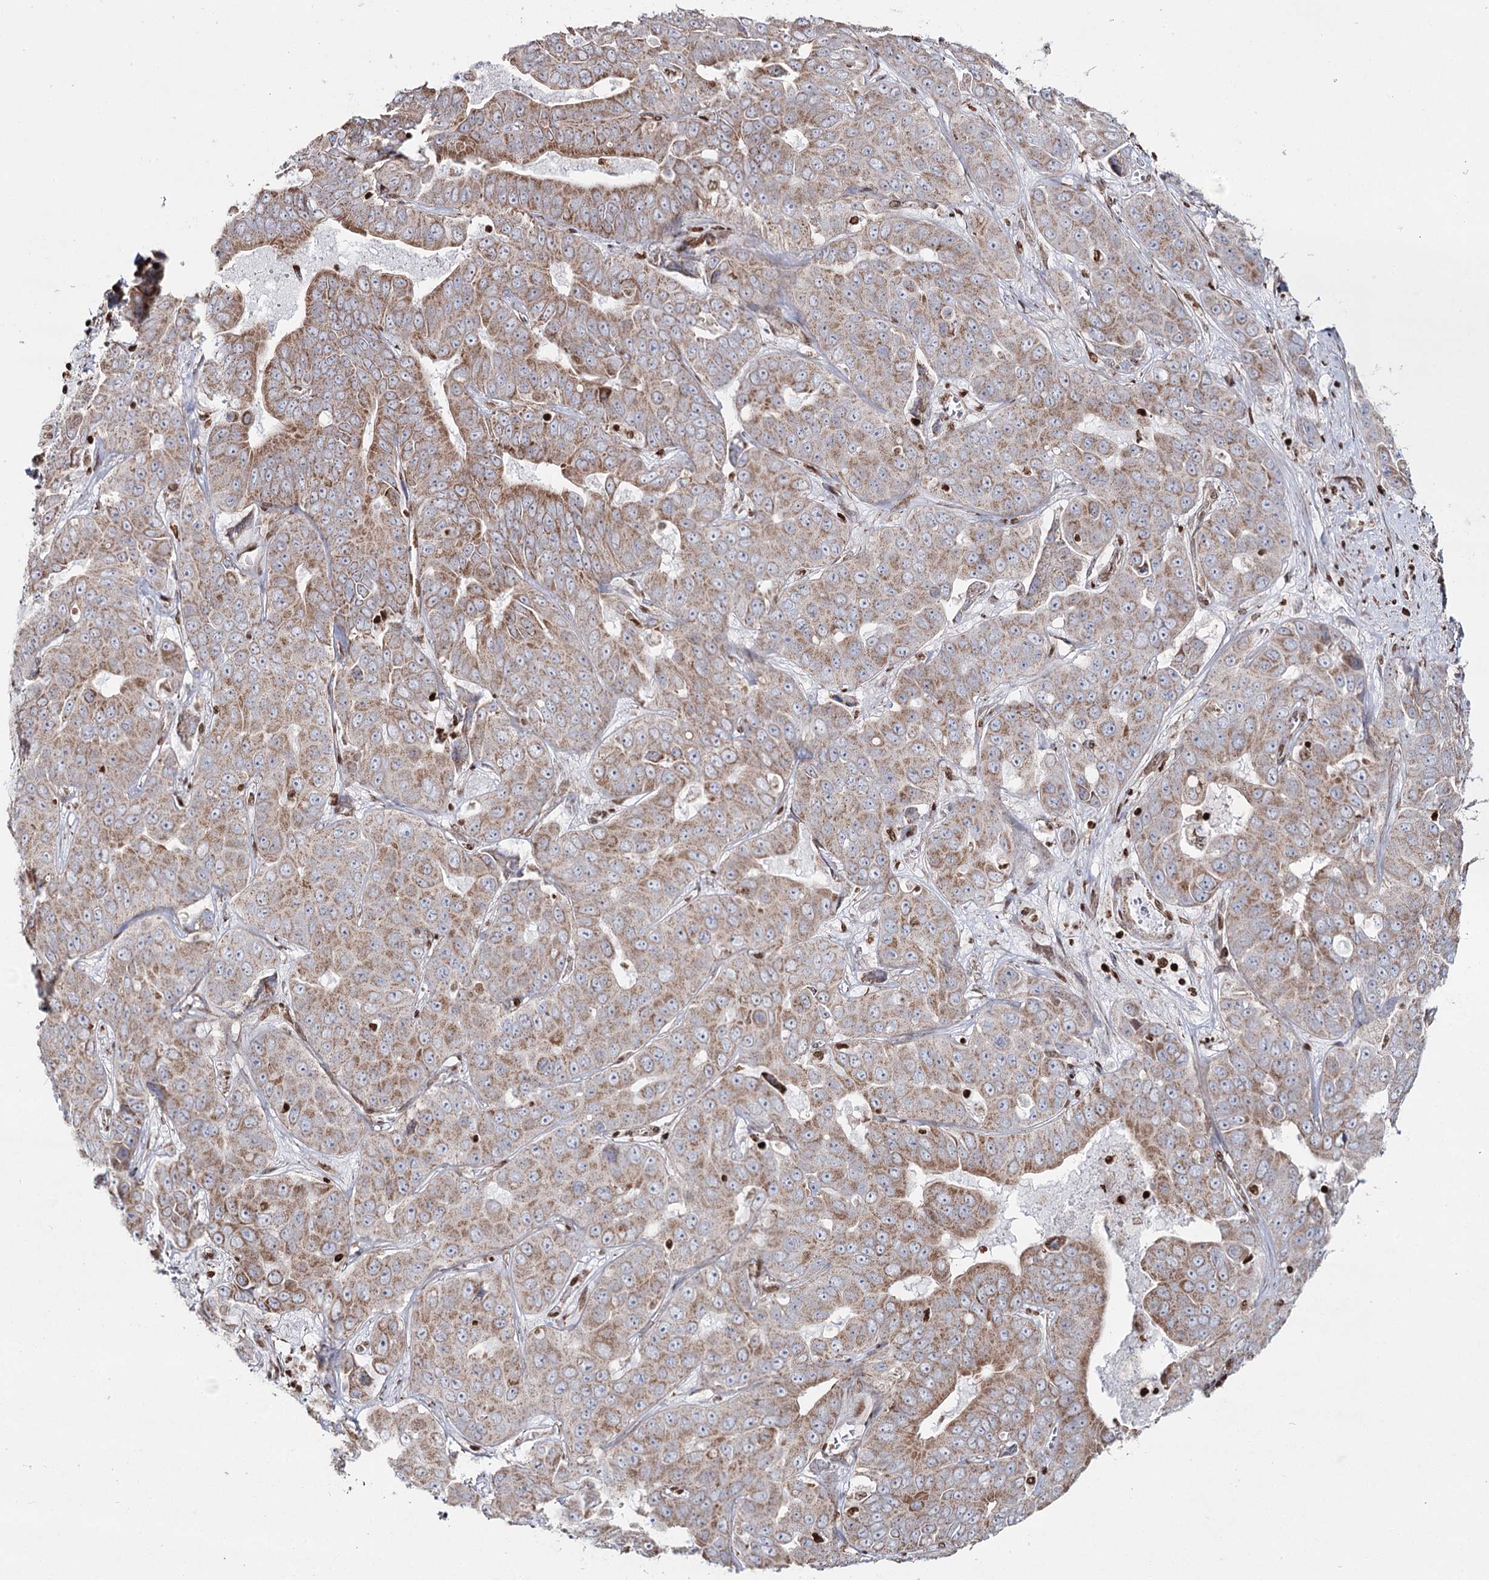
{"staining": {"intensity": "moderate", "quantity": ">75%", "location": "cytoplasmic/membranous"}, "tissue": "liver cancer", "cell_type": "Tumor cells", "image_type": "cancer", "snomed": [{"axis": "morphology", "description": "Cholangiocarcinoma"}, {"axis": "topography", "description": "Liver"}], "caption": "Tumor cells display moderate cytoplasmic/membranous staining in approximately >75% of cells in liver cancer. (brown staining indicates protein expression, while blue staining denotes nuclei).", "gene": "PDHX", "patient": {"sex": "female", "age": 52}}